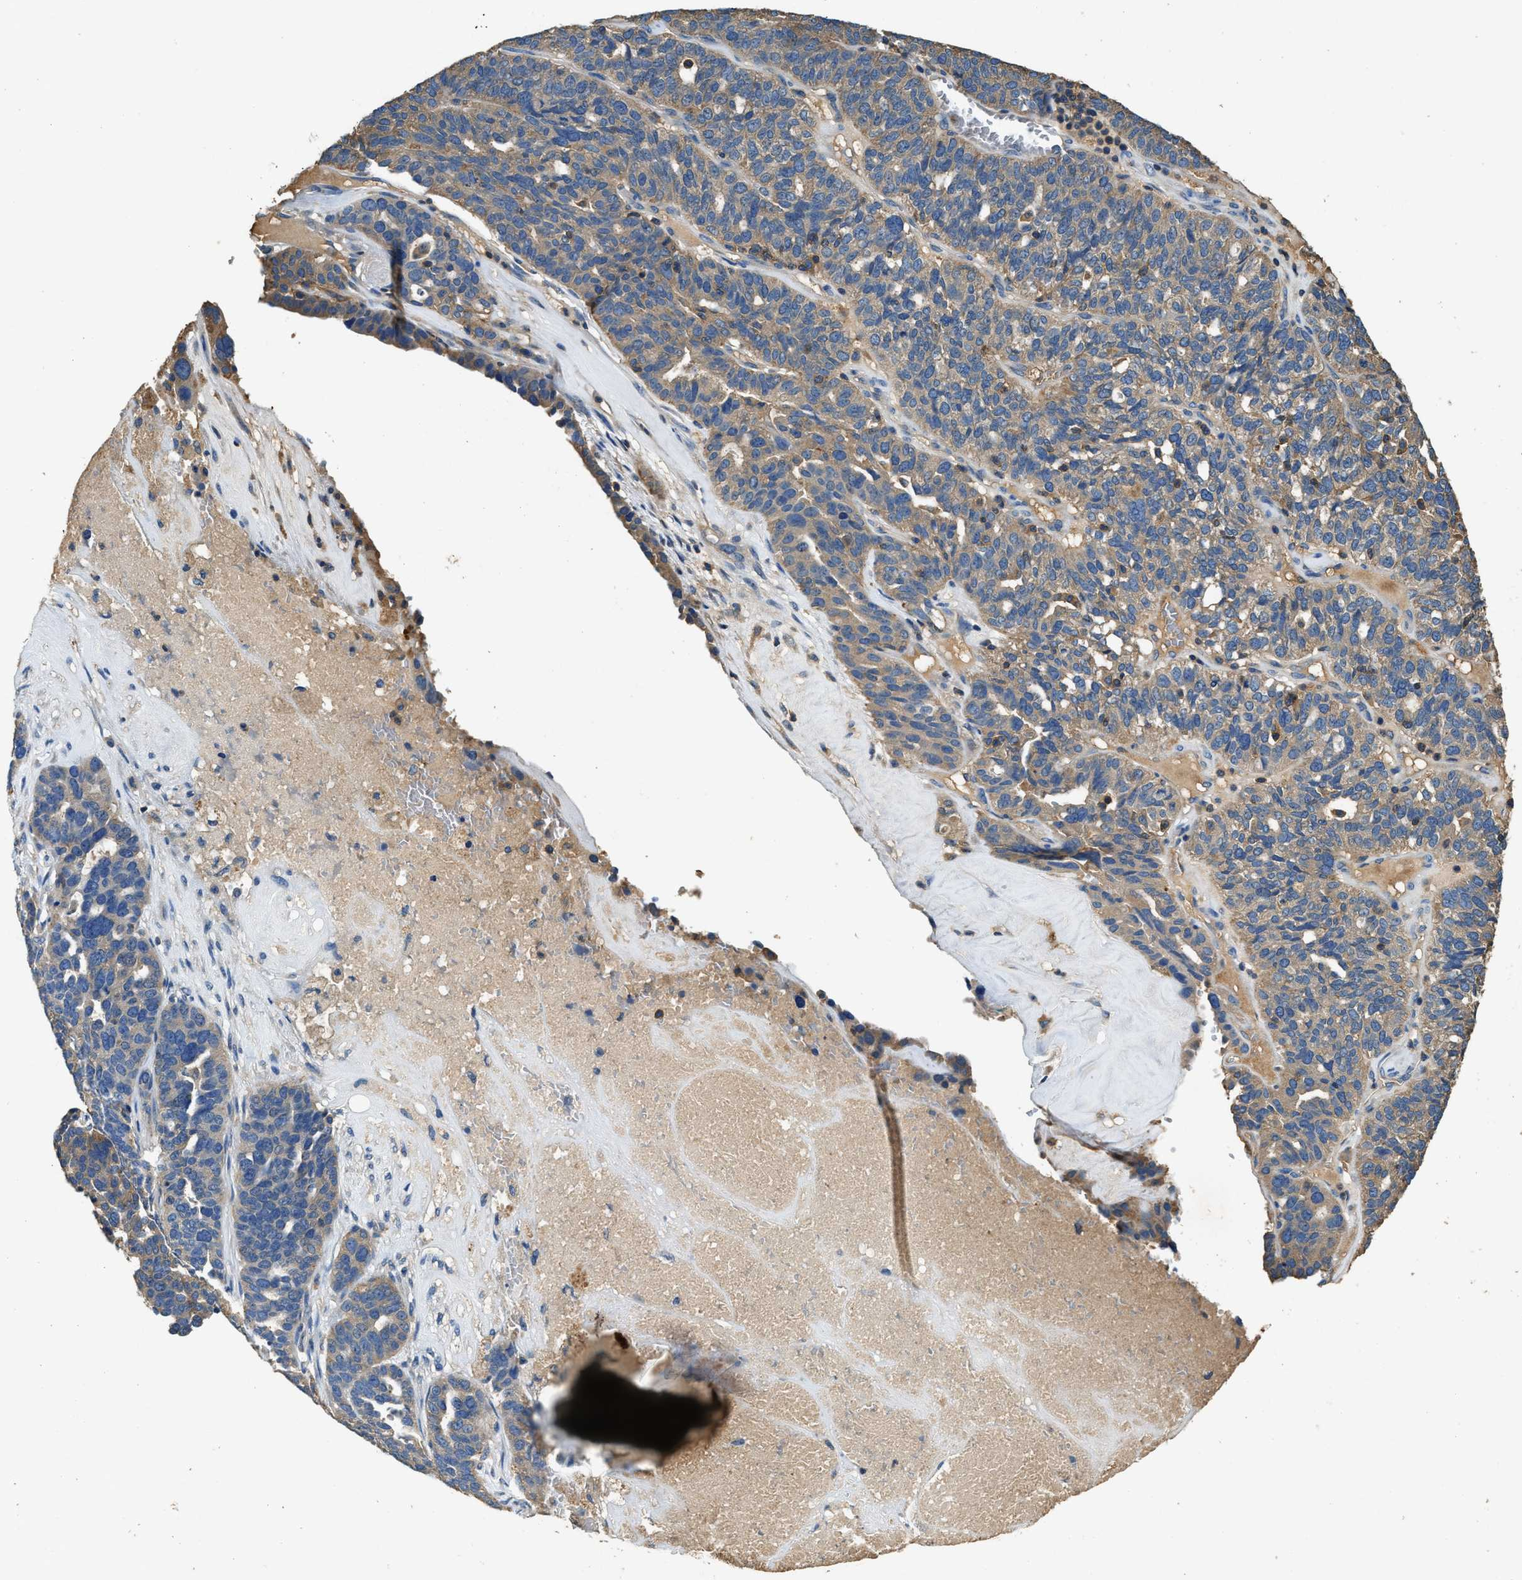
{"staining": {"intensity": "weak", "quantity": ">75%", "location": "cytoplasmic/membranous"}, "tissue": "ovarian cancer", "cell_type": "Tumor cells", "image_type": "cancer", "snomed": [{"axis": "morphology", "description": "Cystadenocarcinoma, serous, NOS"}, {"axis": "topography", "description": "Ovary"}], "caption": "Brown immunohistochemical staining in human ovarian cancer demonstrates weak cytoplasmic/membranous expression in approximately >75% of tumor cells. The protein is shown in brown color, while the nuclei are stained blue.", "gene": "BLOC1S1", "patient": {"sex": "female", "age": 59}}